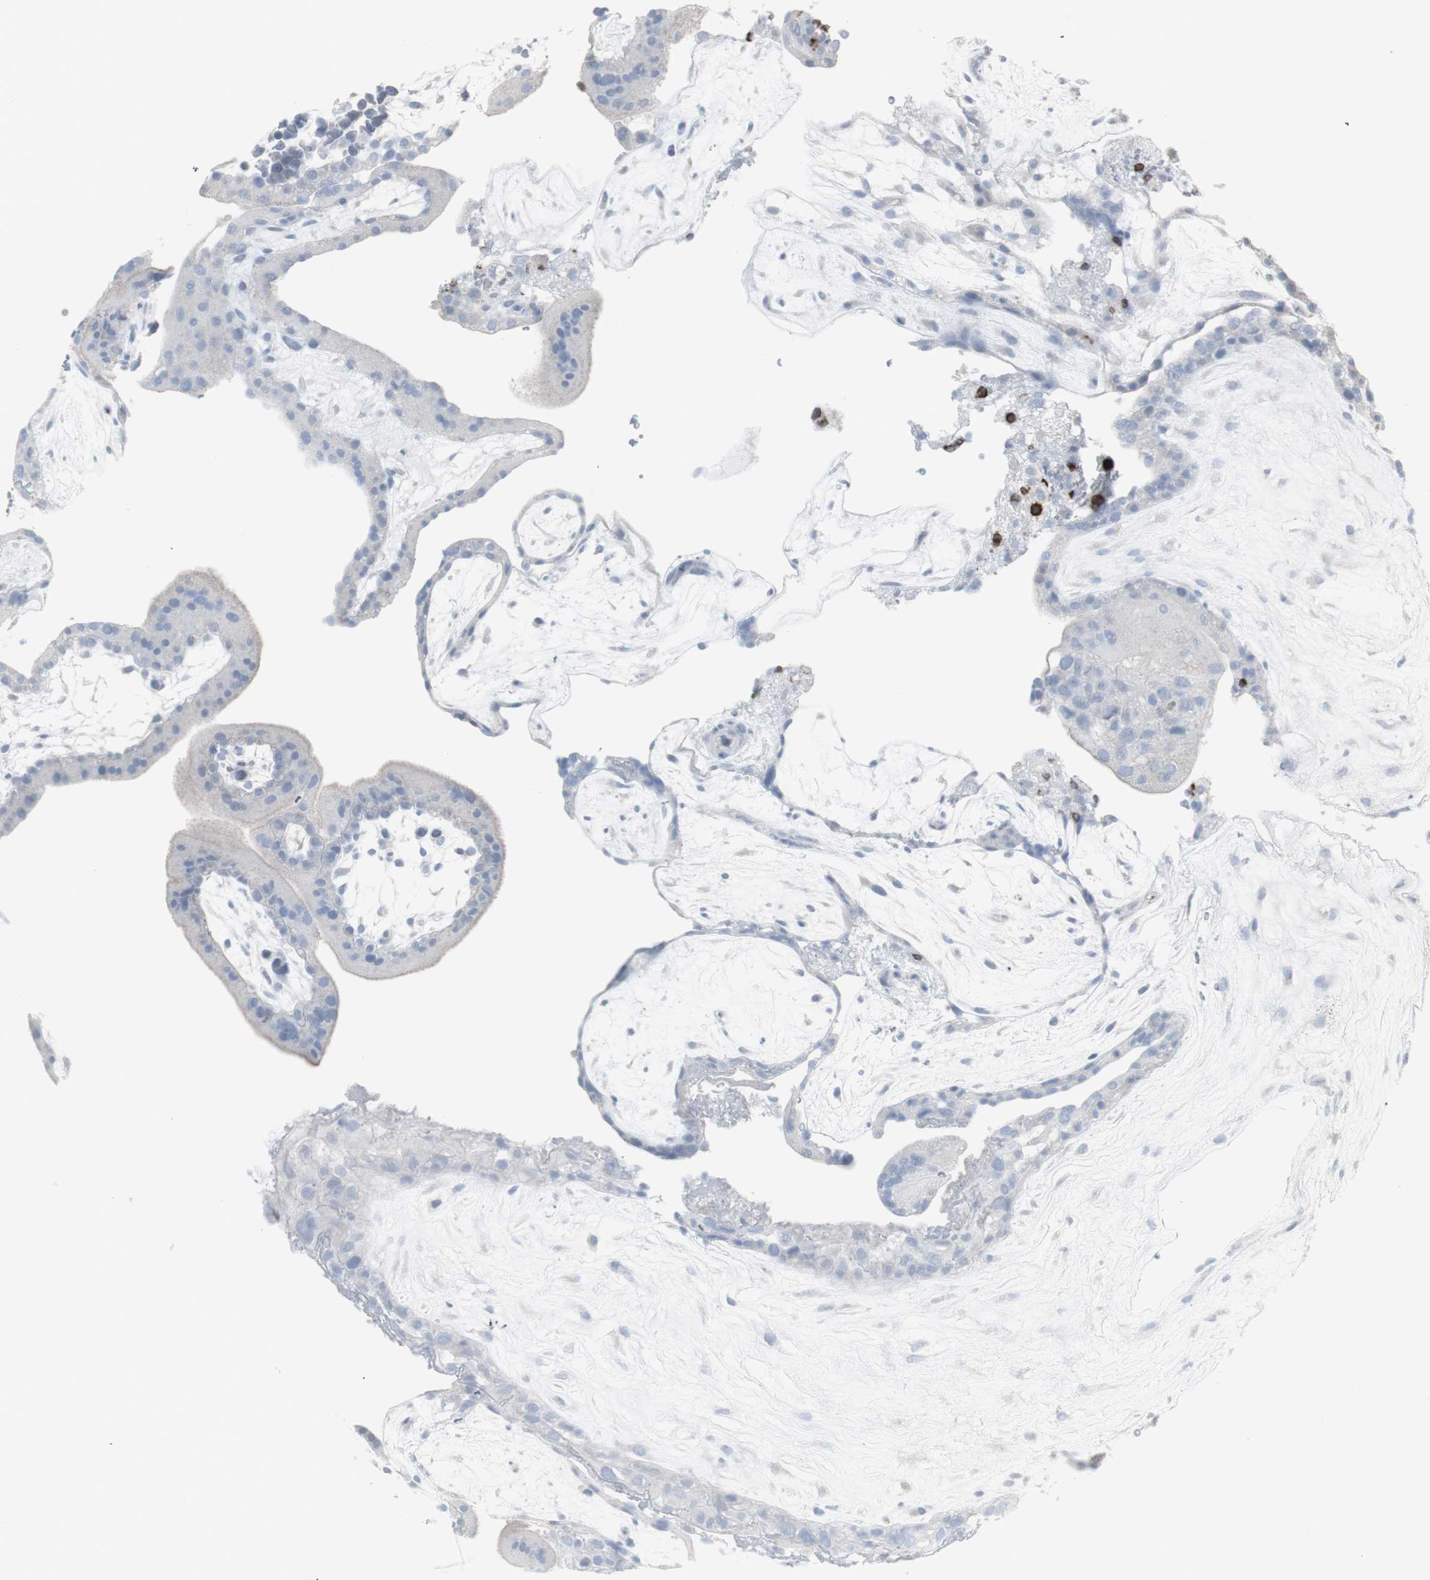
{"staining": {"intensity": "negative", "quantity": "none", "location": "none"}, "tissue": "placenta", "cell_type": "Decidual cells", "image_type": "normal", "snomed": [{"axis": "morphology", "description": "Normal tissue, NOS"}, {"axis": "topography", "description": "Placenta"}], "caption": "This is an immunohistochemistry (IHC) micrograph of normal placenta. There is no positivity in decidual cells.", "gene": "CD247", "patient": {"sex": "female", "age": 19}}